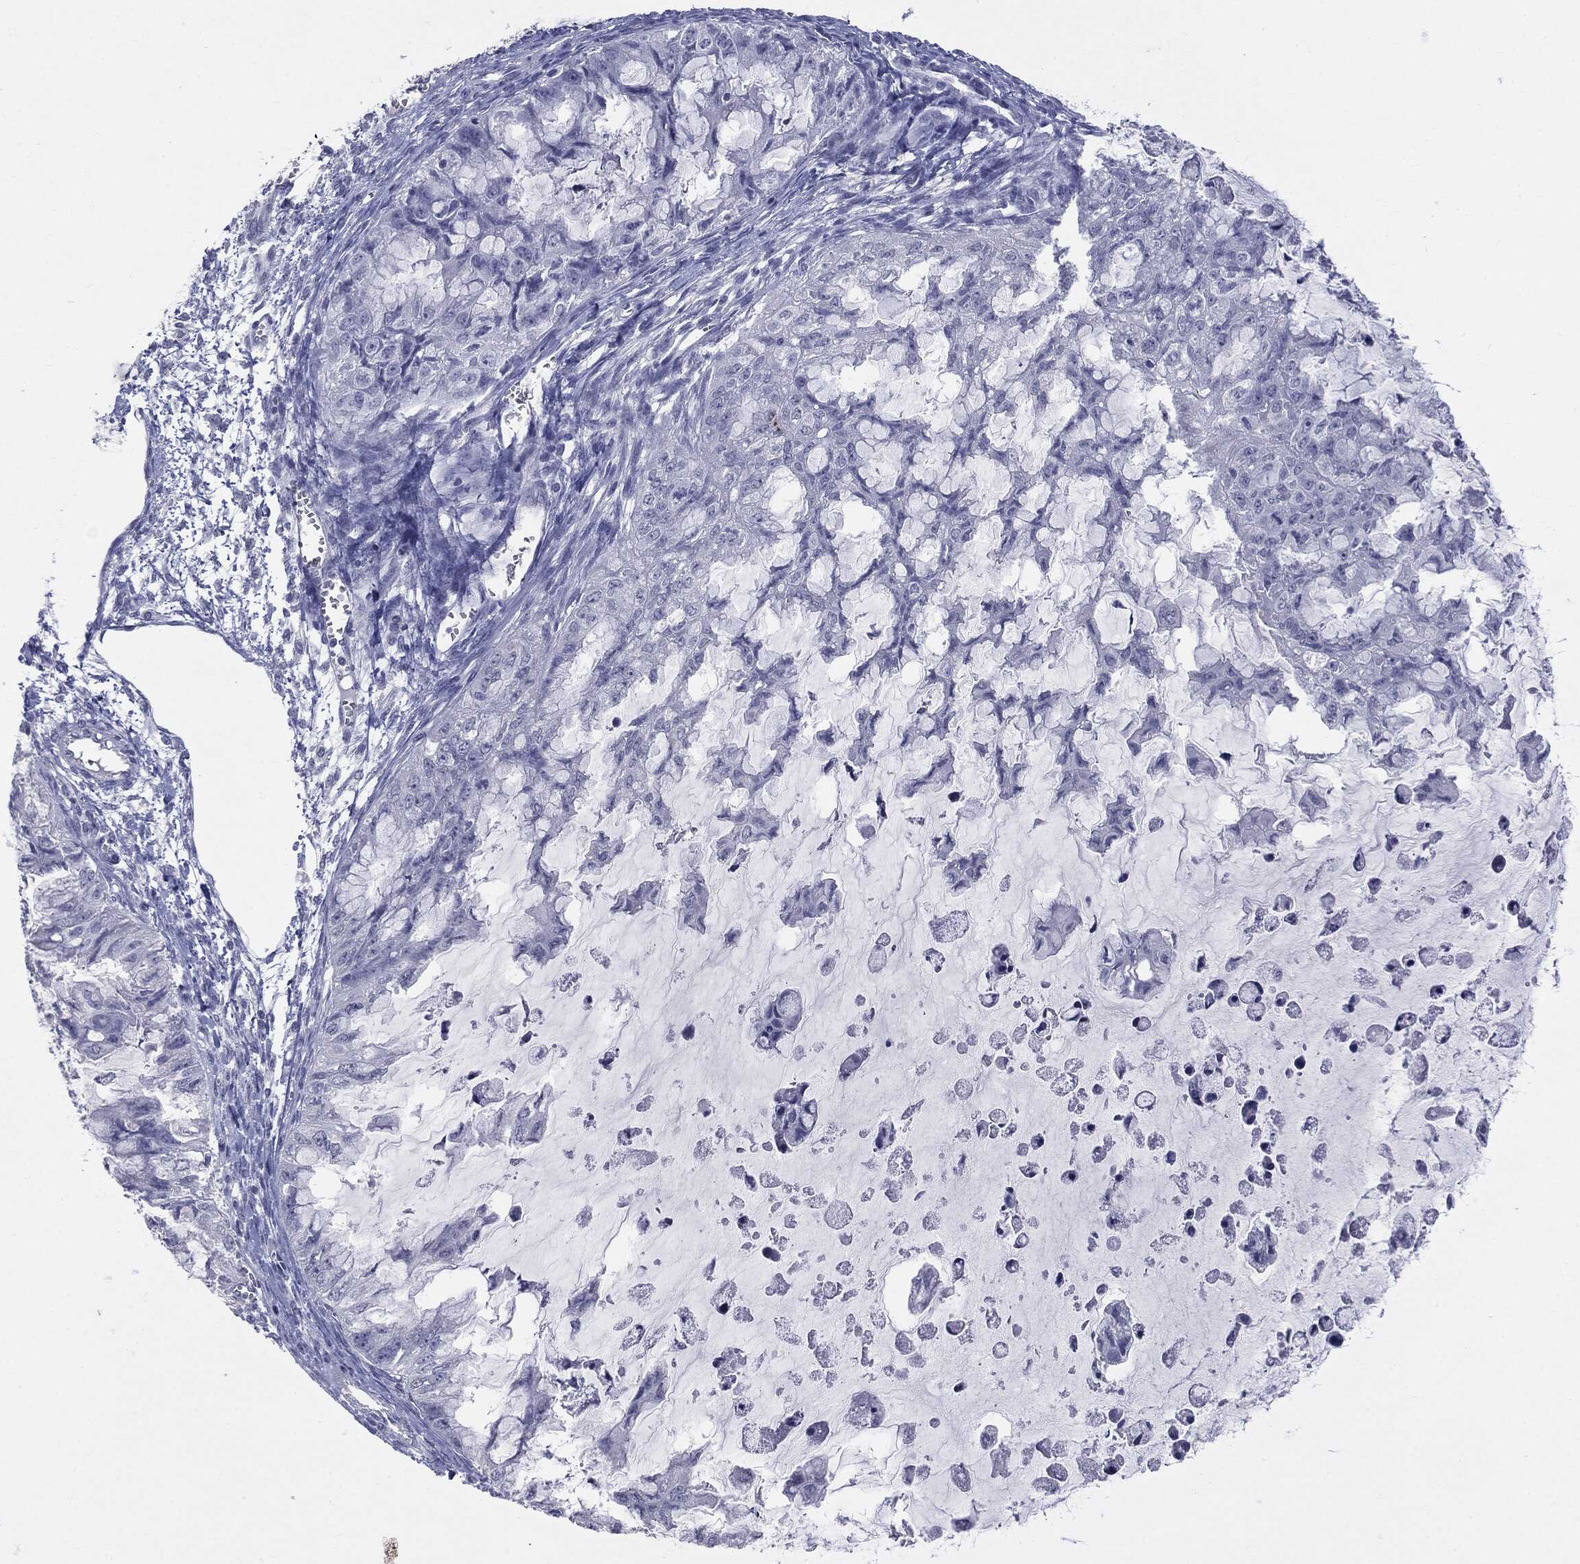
{"staining": {"intensity": "negative", "quantity": "none", "location": "none"}, "tissue": "ovarian cancer", "cell_type": "Tumor cells", "image_type": "cancer", "snomed": [{"axis": "morphology", "description": "Cystadenocarcinoma, mucinous, NOS"}, {"axis": "topography", "description": "Ovary"}], "caption": "IHC micrograph of human mucinous cystadenocarcinoma (ovarian) stained for a protein (brown), which displays no staining in tumor cells.", "gene": "TSHB", "patient": {"sex": "female", "age": 72}}